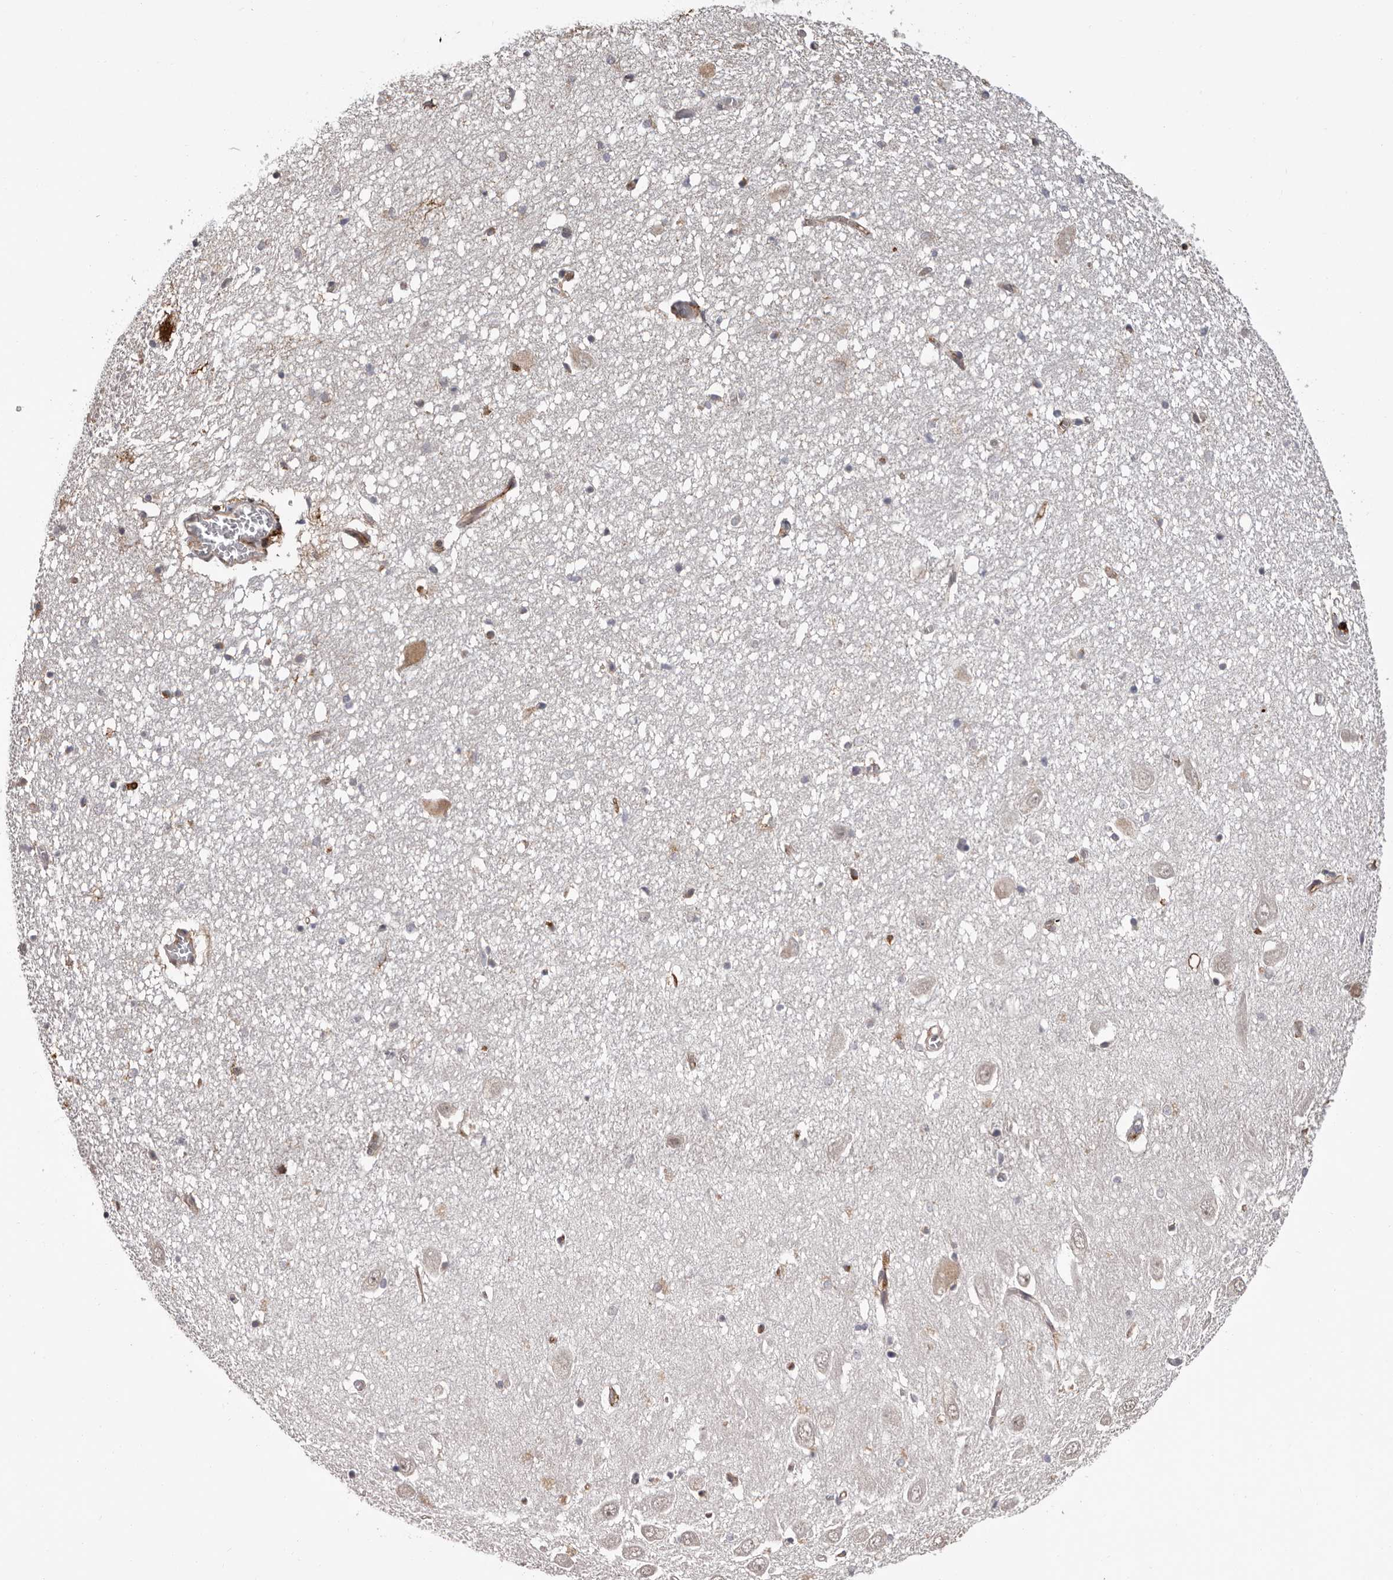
{"staining": {"intensity": "negative", "quantity": "none", "location": "none"}, "tissue": "hippocampus", "cell_type": "Glial cells", "image_type": "normal", "snomed": [{"axis": "morphology", "description": "Normal tissue, NOS"}, {"axis": "topography", "description": "Hippocampus"}], "caption": "This photomicrograph is of benign hippocampus stained with IHC to label a protein in brown with the nuclei are counter-stained blue. There is no positivity in glial cells. (Brightfield microscopy of DAB immunohistochemistry (IHC) at high magnification).", "gene": "PRR12", "patient": {"sex": "female", "age": 64}}